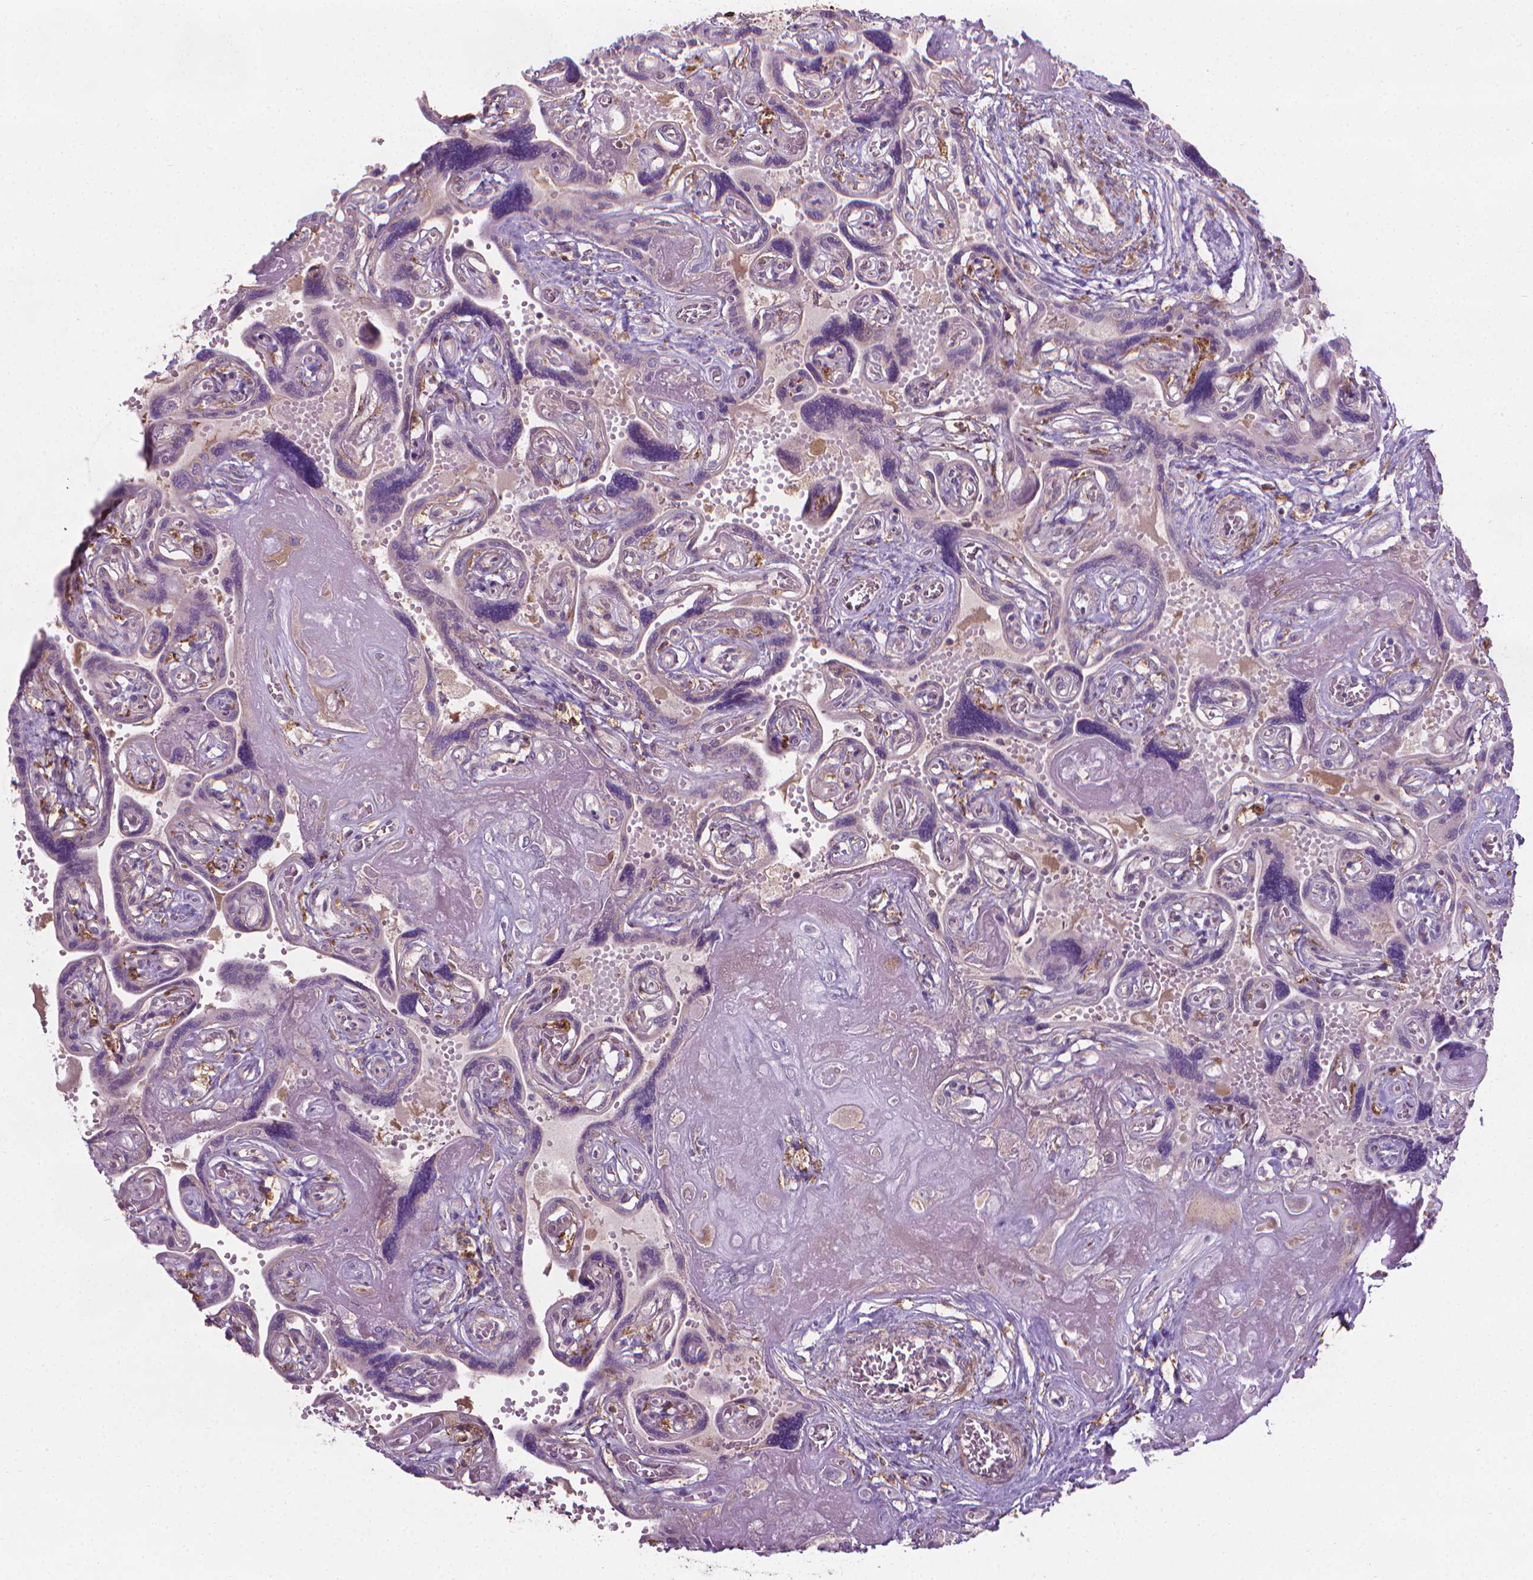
{"staining": {"intensity": "negative", "quantity": "none", "location": "none"}, "tissue": "placenta", "cell_type": "Decidual cells", "image_type": "normal", "snomed": [{"axis": "morphology", "description": "Normal tissue, NOS"}, {"axis": "topography", "description": "Placenta"}], "caption": "DAB immunohistochemical staining of unremarkable human placenta shows no significant staining in decidual cells.", "gene": "PRAG1", "patient": {"sex": "female", "age": 32}}